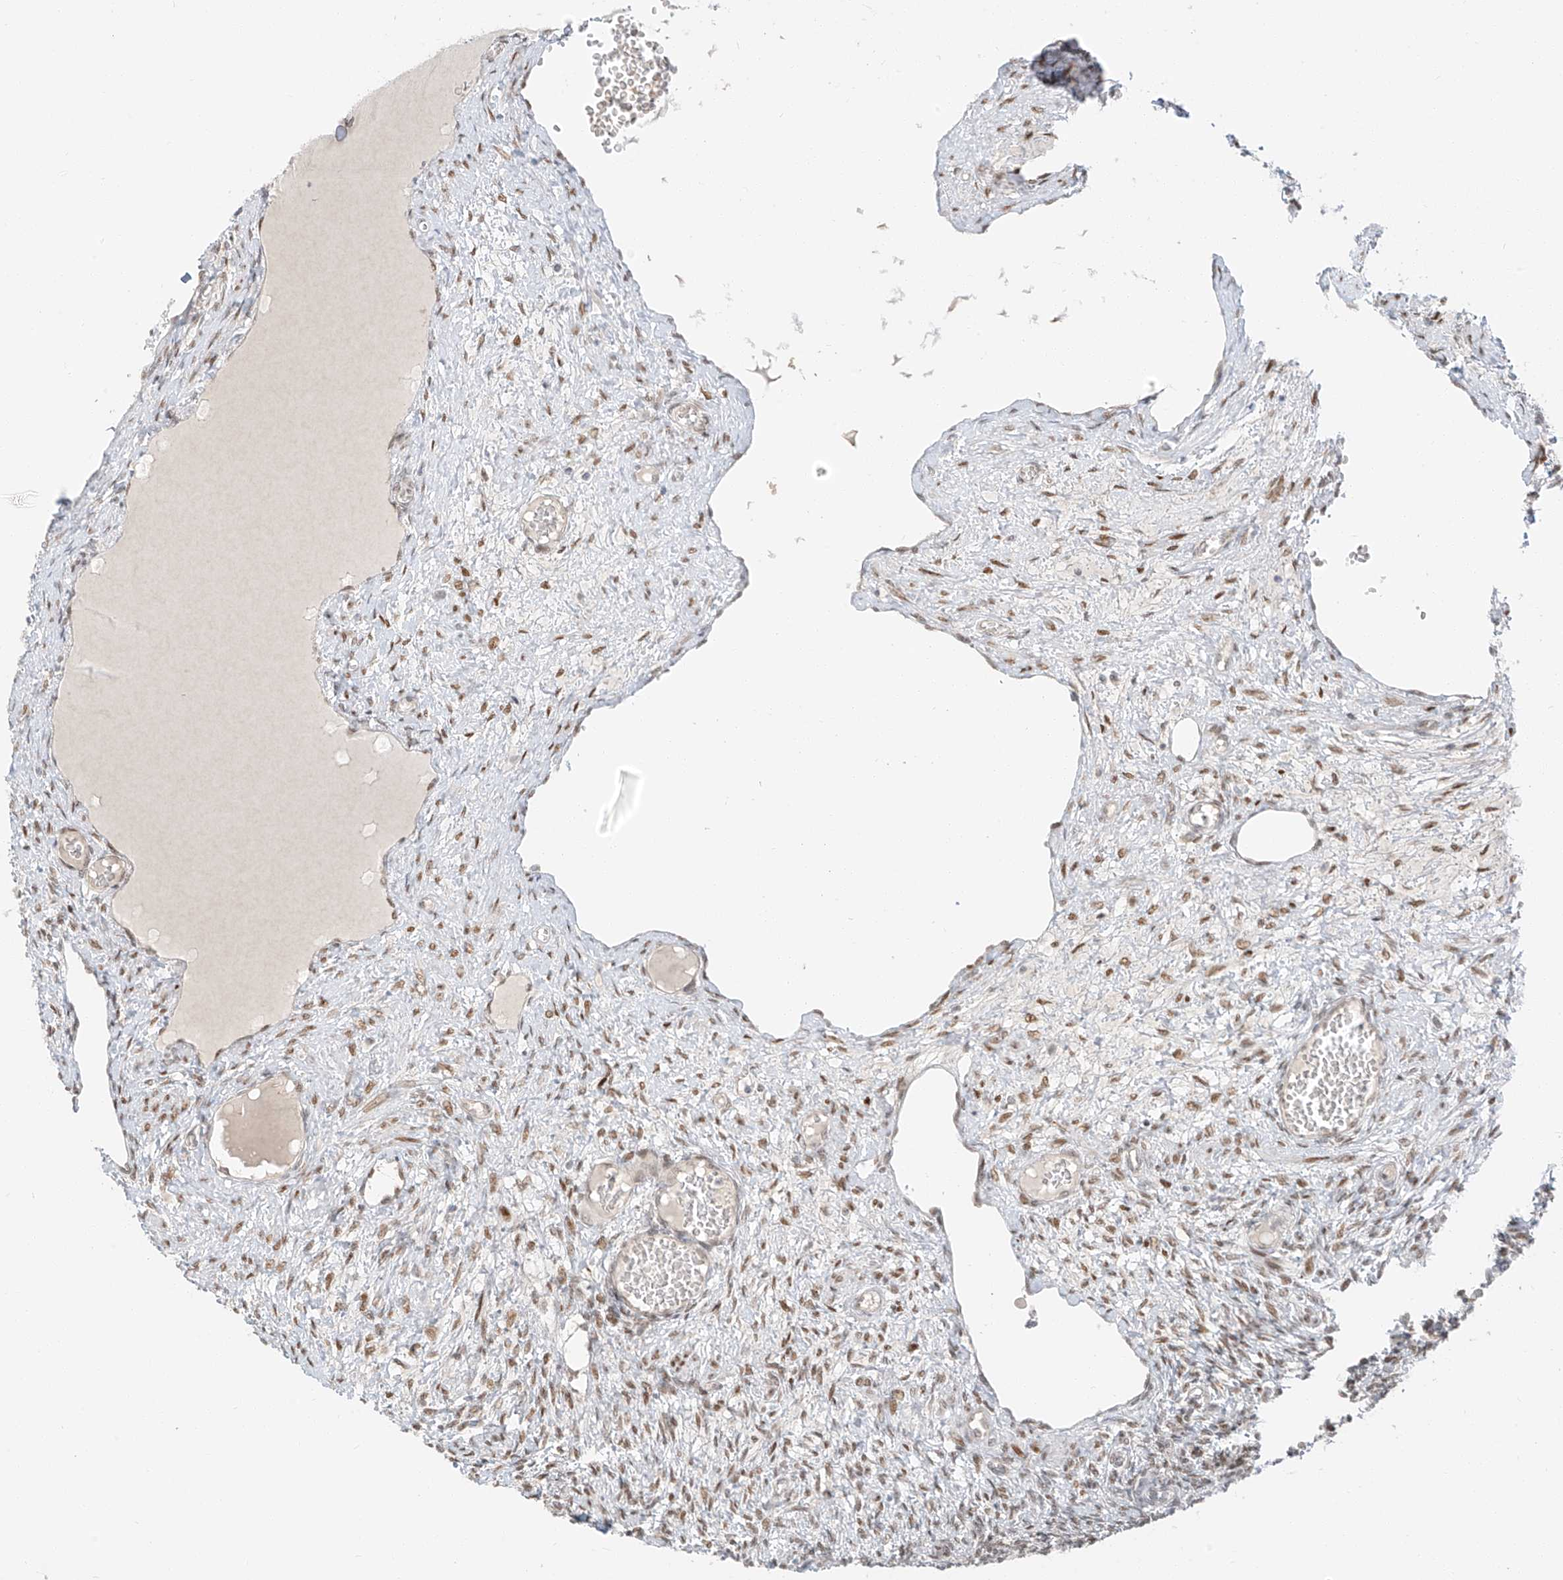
{"staining": {"intensity": "moderate", "quantity": ">75%", "location": "nuclear"}, "tissue": "ovary", "cell_type": "Ovarian stroma cells", "image_type": "normal", "snomed": [{"axis": "morphology", "description": "Normal tissue, NOS"}, {"axis": "topography", "description": "Ovary"}], "caption": "Immunohistochemistry (IHC) of unremarkable human ovary reveals medium levels of moderate nuclear staining in about >75% of ovarian stroma cells. The staining is performed using DAB (3,3'-diaminobenzidine) brown chromogen to label protein expression. The nuclei are counter-stained blue using hematoxylin.", "gene": "ZNF774", "patient": {"sex": "female", "age": 27}}